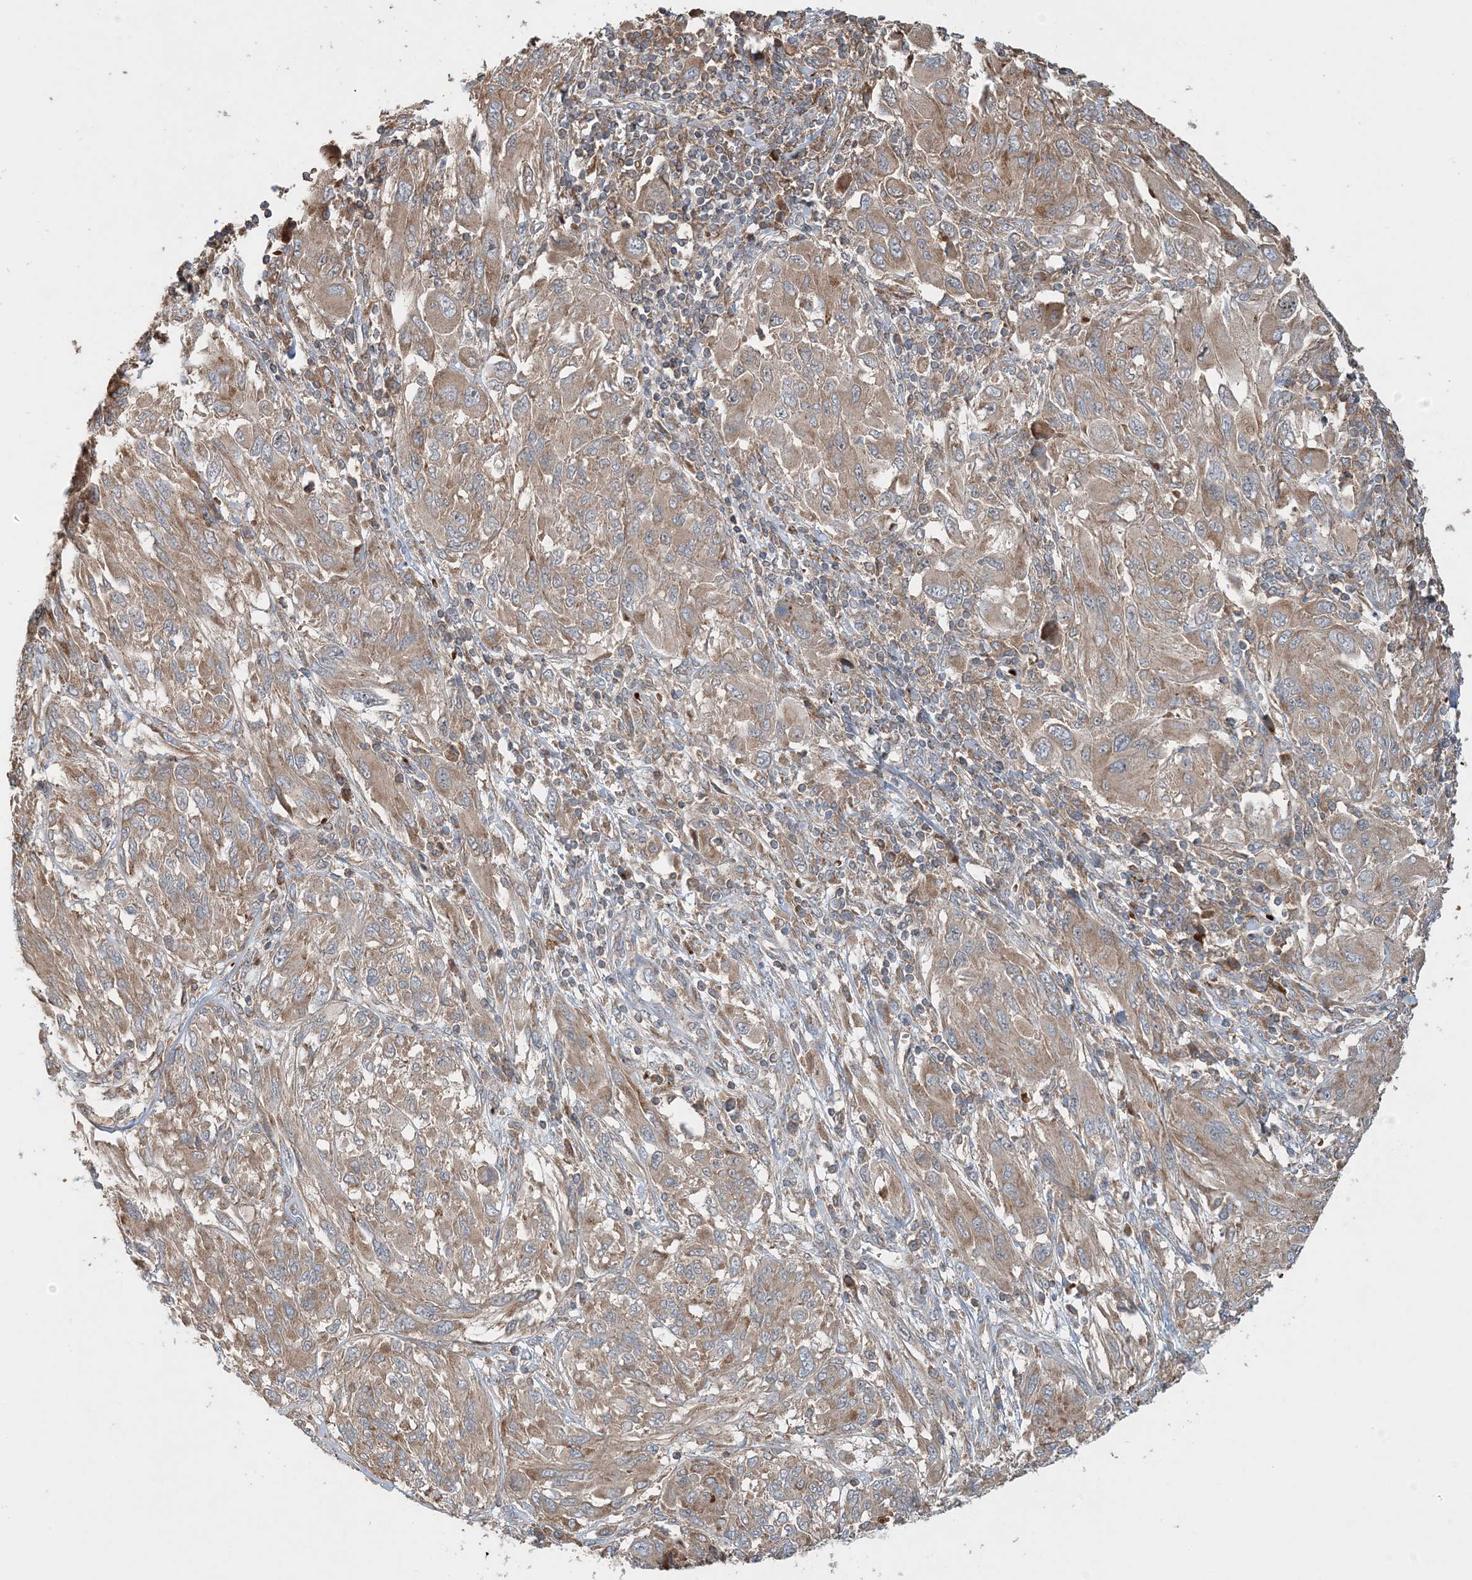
{"staining": {"intensity": "moderate", "quantity": ">75%", "location": "cytoplasmic/membranous"}, "tissue": "melanoma", "cell_type": "Tumor cells", "image_type": "cancer", "snomed": [{"axis": "morphology", "description": "Malignant melanoma, NOS"}, {"axis": "topography", "description": "Skin"}], "caption": "IHC (DAB) staining of malignant melanoma displays moderate cytoplasmic/membranous protein staining in approximately >75% of tumor cells.", "gene": "TTI1", "patient": {"sex": "female", "age": 91}}